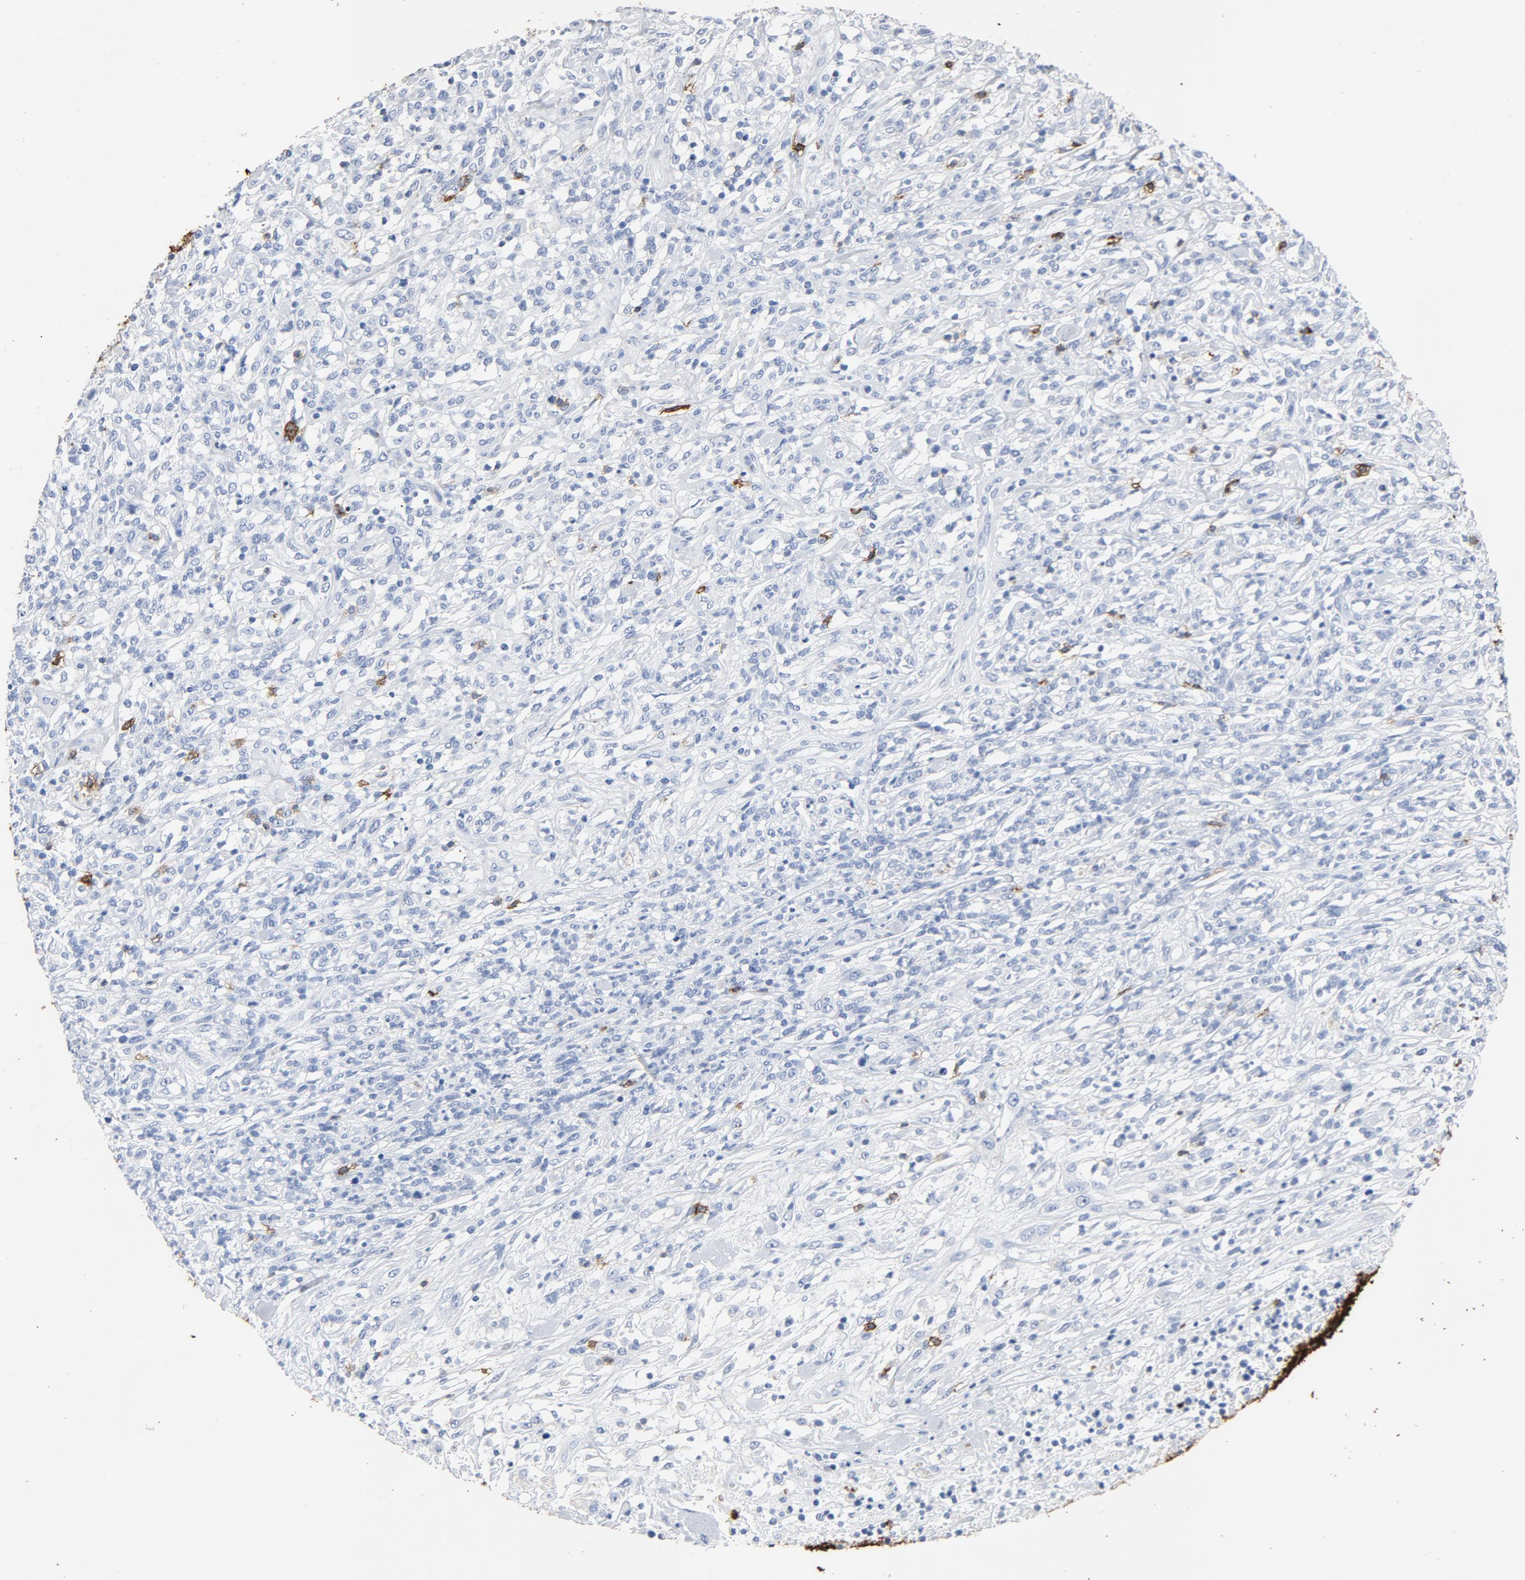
{"staining": {"intensity": "negative", "quantity": "none", "location": "none"}, "tissue": "lymphoma", "cell_type": "Tumor cells", "image_type": "cancer", "snomed": [{"axis": "morphology", "description": "Malignant lymphoma, non-Hodgkin's type, High grade"}, {"axis": "topography", "description": "Lymph node"}], "caption": "Protein analysis of high-grade malignant lymphoma, non-Hodgkin's type reveals no significant staining in tumor cells.", "gene": "PTPRB", "patient": {"sex": "female", "age": 73}}